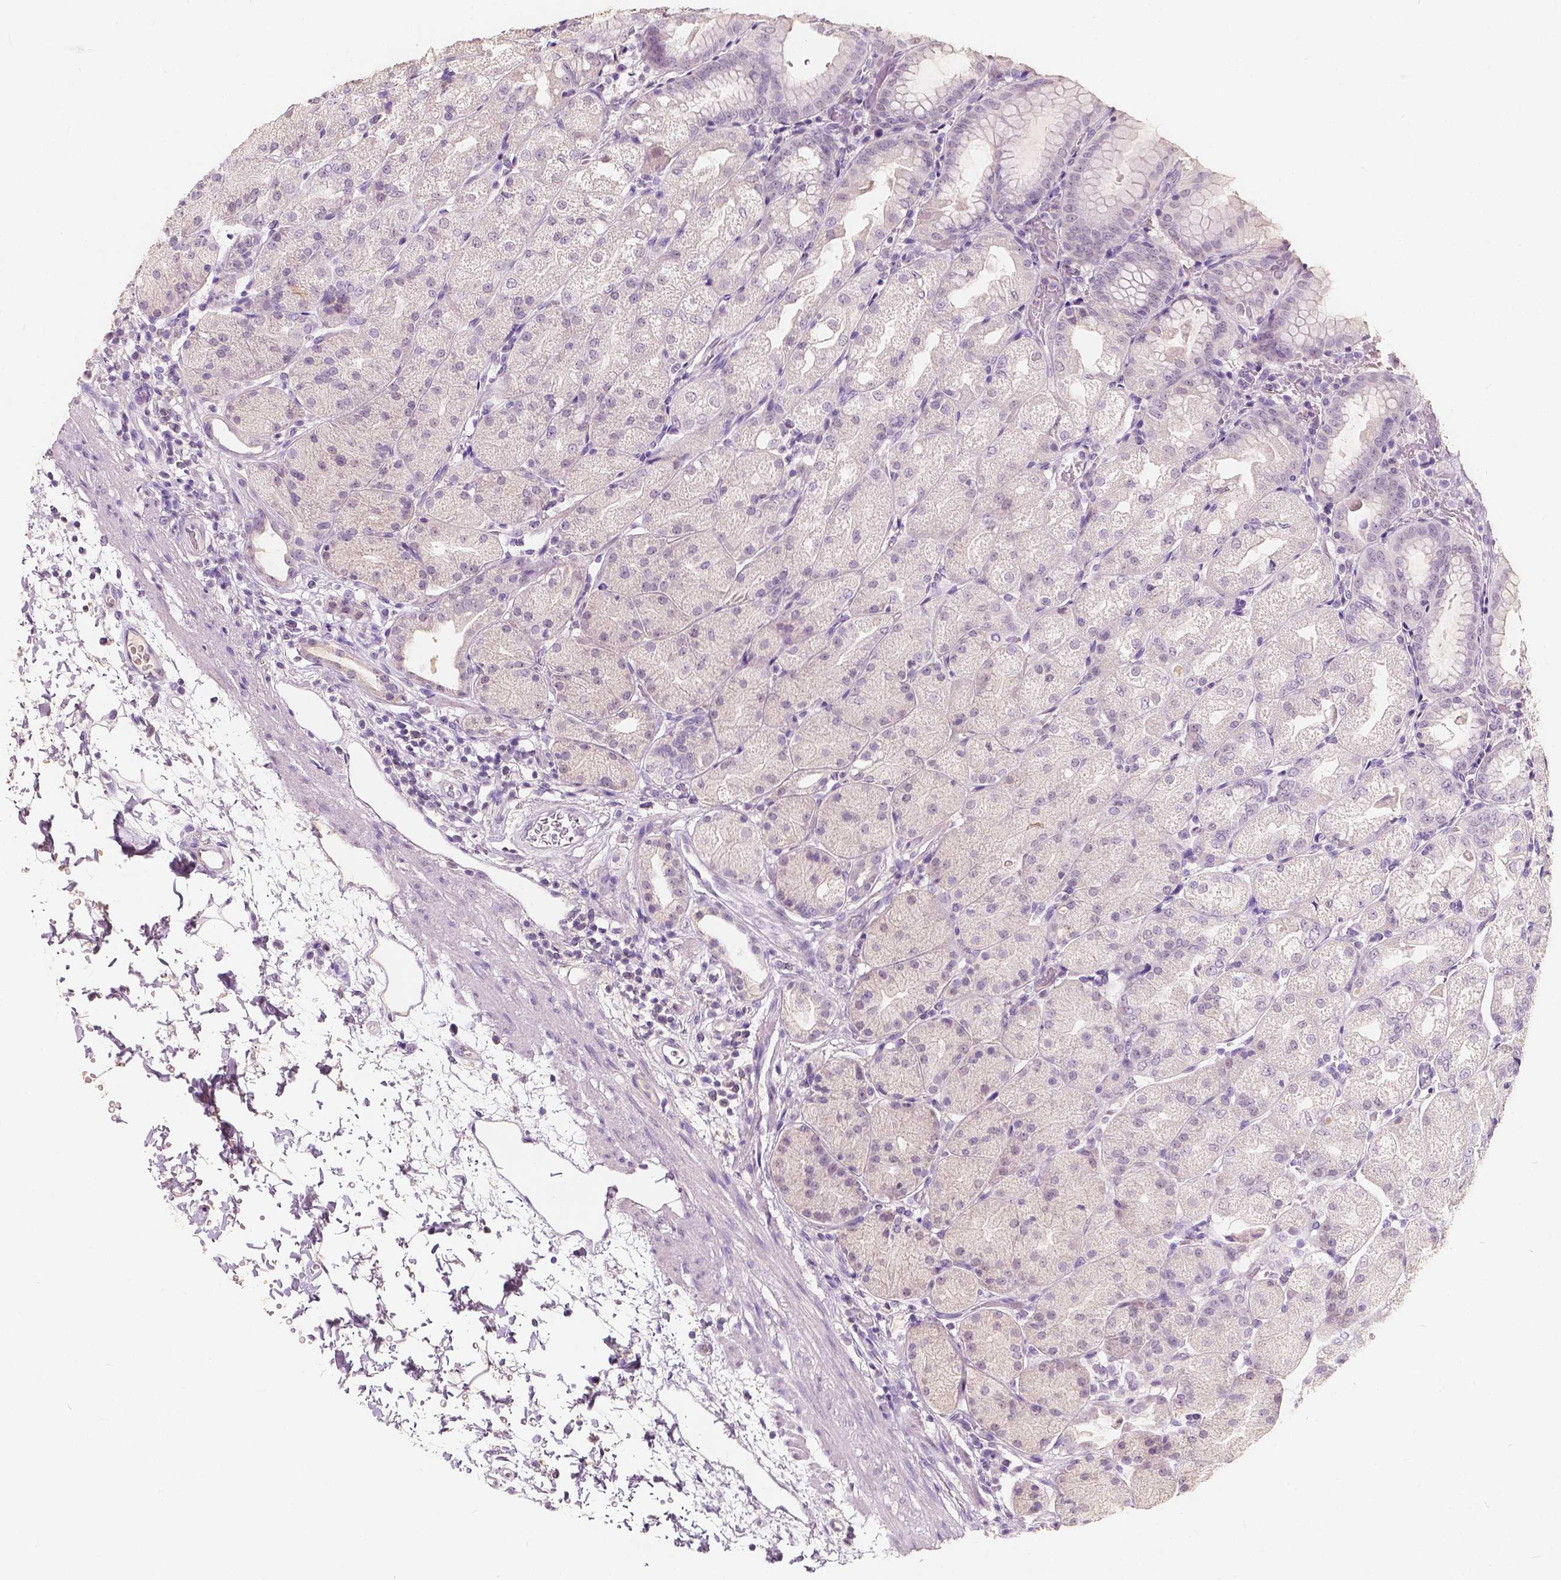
{"staining": {"intensity": "negative", "quantity": "none", "location": "none"}, "tissue": "stomach", "cell_type": "Glandular cells", "image_type": "normal", "snomed": [{"axis": "morphology", "description": "Normal tissue, NOS"}, {"axis": "topography", "description": "Stomach, upper"}, {"axis": "topography", "description": "Stomach"}, {"axis": "topography", "description": "Stomach, lower"}], "caption": "DAB (3,3'-diaminobenzidine) immunohistochemical staining of normal human stomach exhibits no significant expression in glandular cells. Brightfield microscopy of immunohistochemistry (IHC) stained with DAB (brown) and hematoxylin (blue), captured at high magnification.", "gene": "SOX15", "patient": {"sex": "male", "age": 62}}